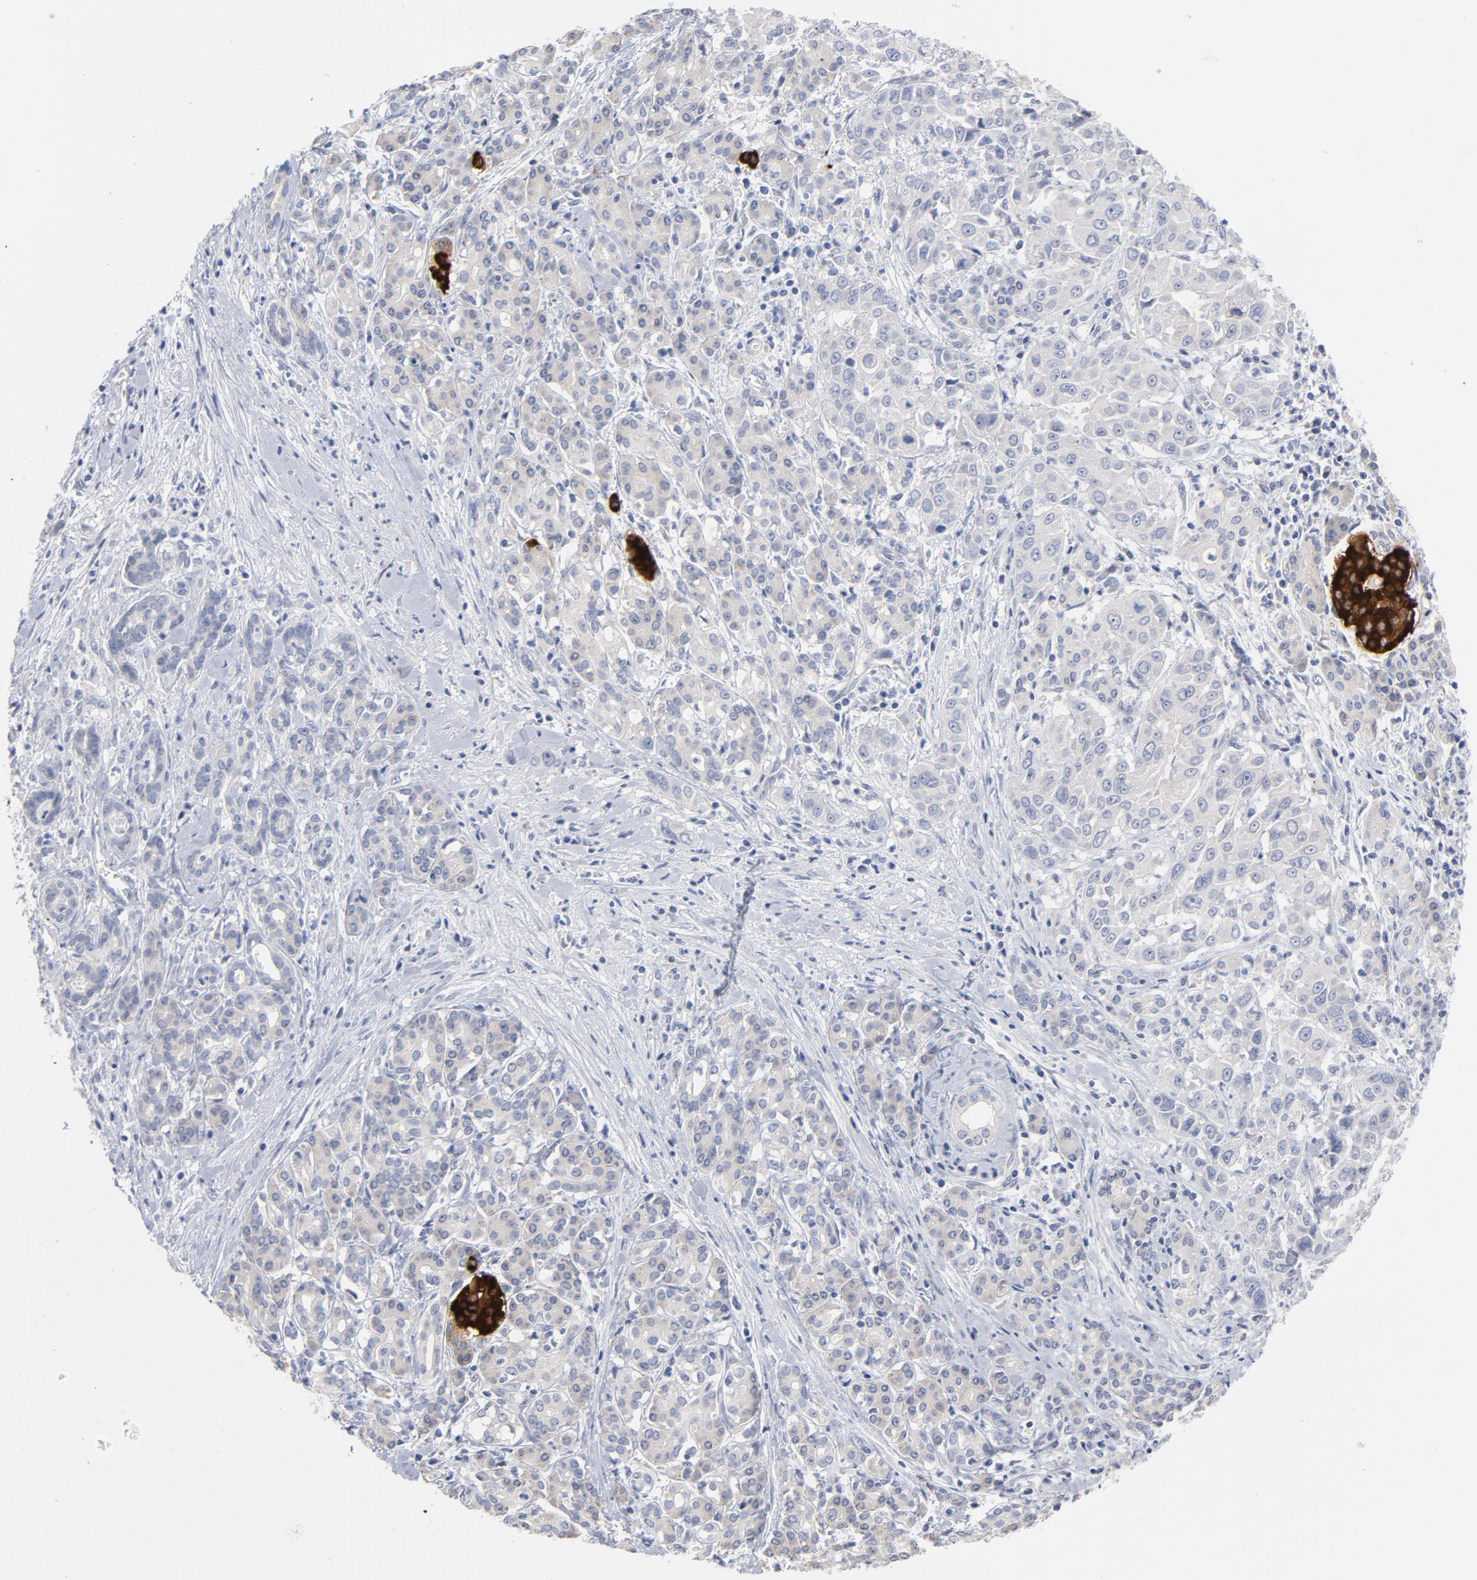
{"staining": {"intensity": "weak", "quantity": "25%-75%", "location": "cytoplasmic/membranous"}, "tissue": "pancreatic cancer", "cell_type": "Tumor cells", "image_type": "cancer", "snomed": [{"axis": "morphology", "description": "Adenocarcinoma, NOS"}, {"axis": "topography", "description": "Pancreas"}], "caption": "Protein staining exhibits weak cytoplasmic/membranous staining in approximately 25%-75% of tumor cells in pancreatic adenocarcinoma.", "gene": "CPE", "patient": {"sex": "female", "age": 52}}